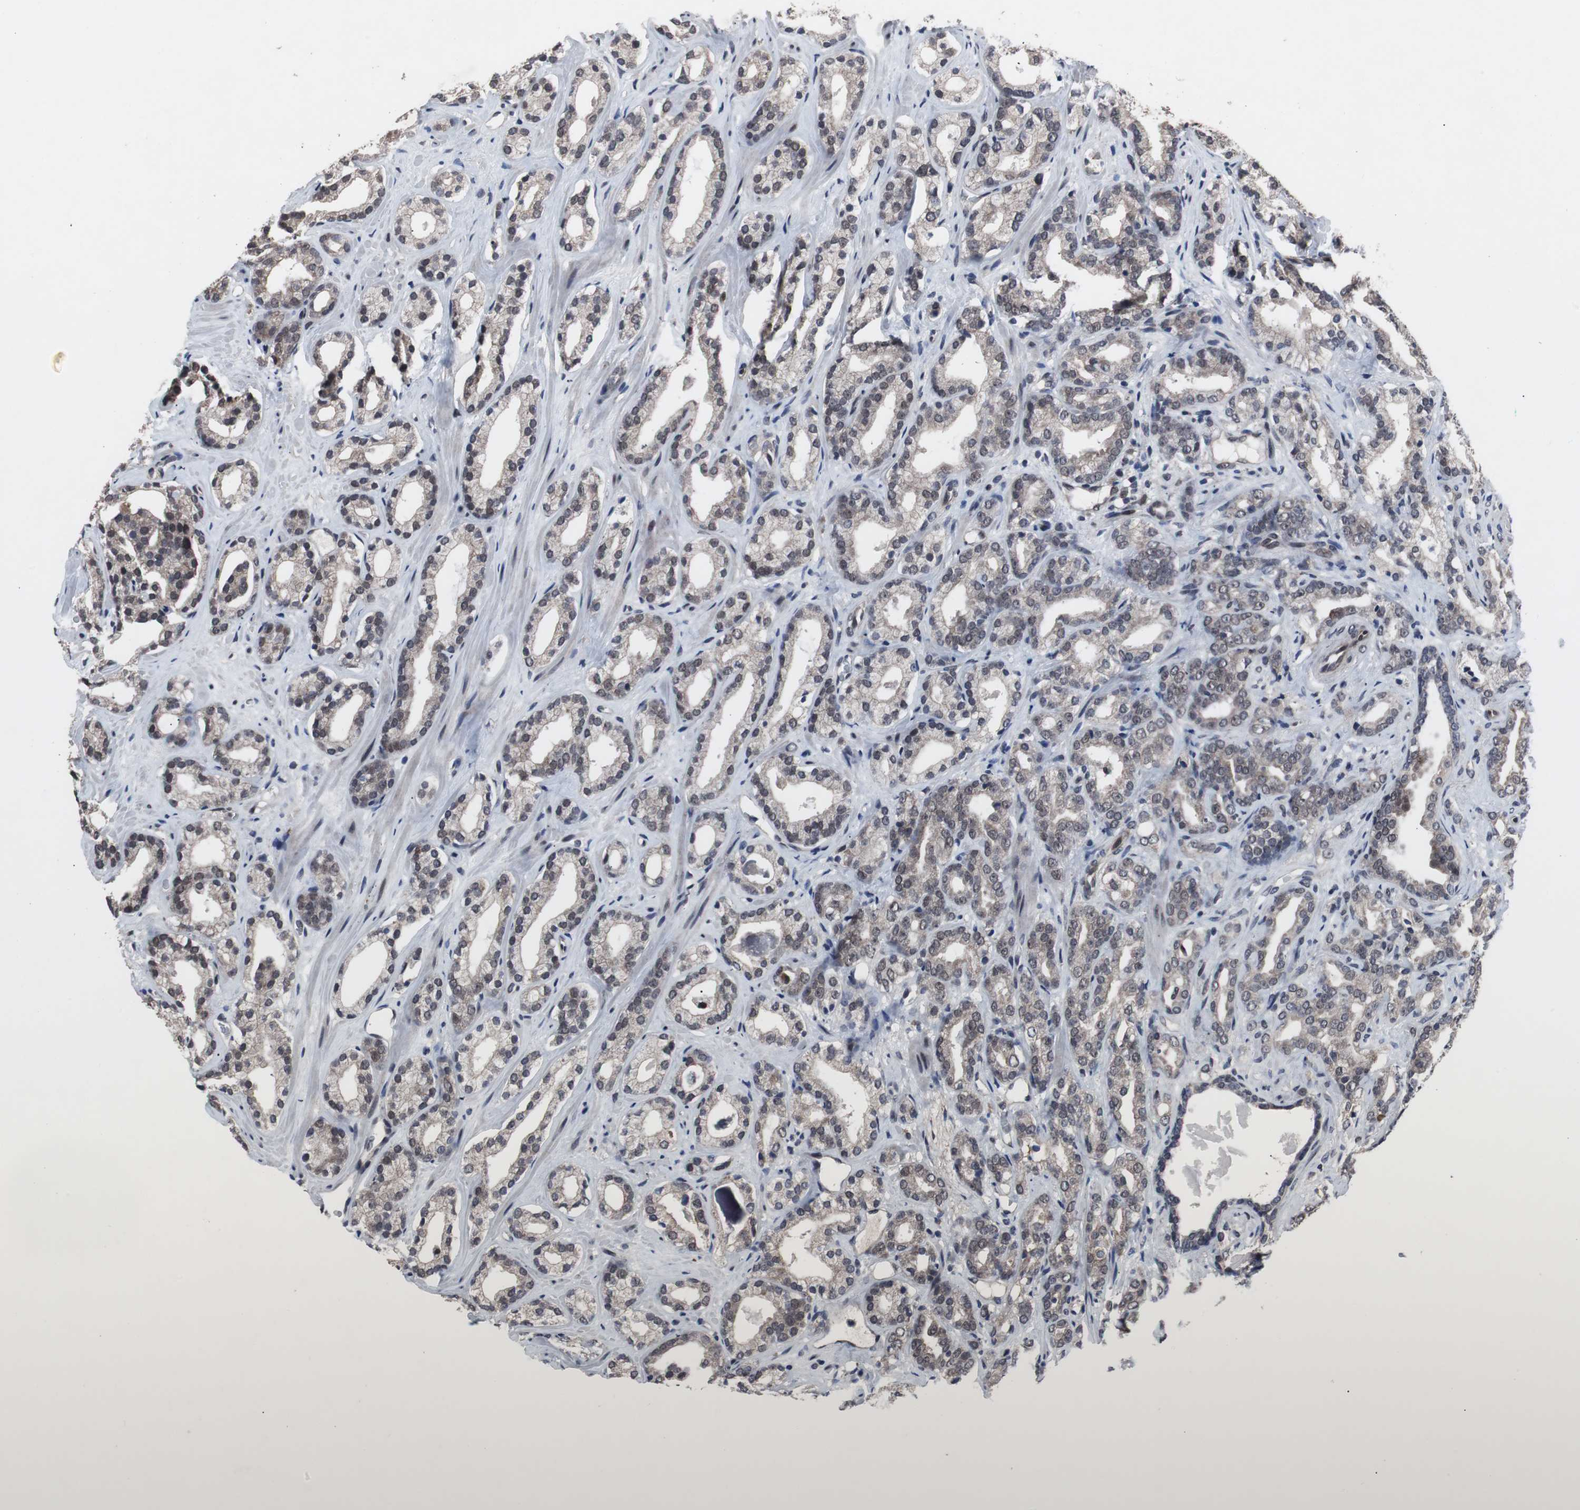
{"staining": {"intensity": "weak", "quantity": "25%-75%", "location": "cytoplasmic/membranous,nuclear"}, "tissue": "prostate cancer", "cell_type": "Tumor cells", "image_type": "cancer", "snomed": [{"axis": "morphology", "description": "Adenocarcinoma, Low grade"}, {"axis": "topography", "description": "Prostate"}], "caption": "Protein expression analysis of human prostate cancer reveals weak cytoplasmic/membranous and nuclear positivity in approximately 25%-75% of tumor cells.", "gene": "GTF2F2", "patient": {"sex": "male", "age": 63}}